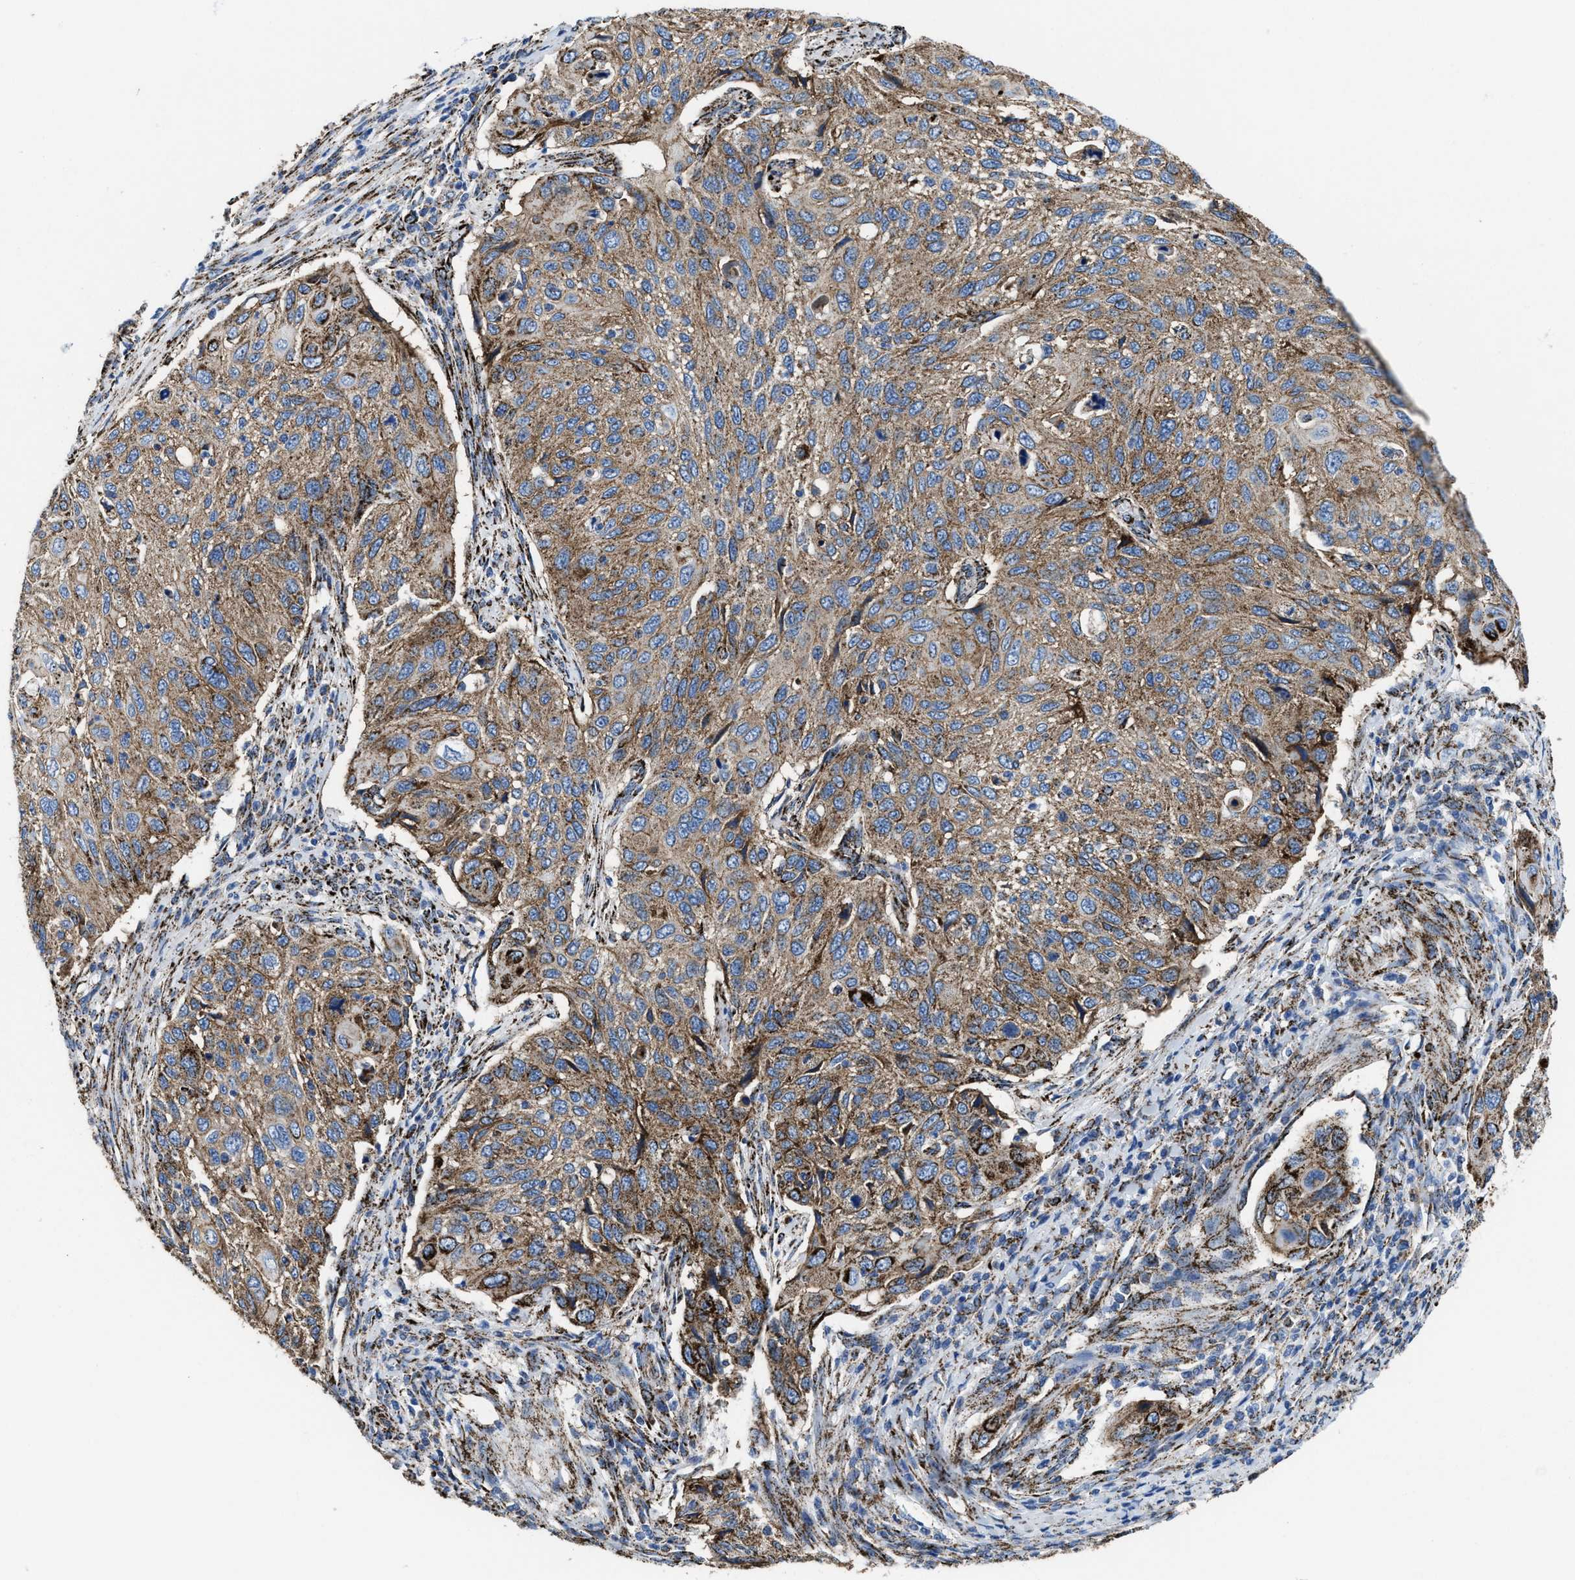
{"staining": {"intensity": "moderate", "quantity": ">75%", "location": "cytoplasmic/membranous"}, "tissue": "cervical cancer", "cell_type": "Tumor cells", "image_type": "cancer", "snomed": [{"axis": "morphology", "description": "Squamous cell carcinoma, NOS"}, {"axis": "topography", "description": "Cervix"}], "caption": "Squamous cell carcinoma (cervical) stained with DAB IHC shows medium levels of moderate cytoplasmic/membranous staining in approximately >75% of tumor cells. The staining was performed using DAB (3,3'-diaminobenzidine), with brown indicating positive protein expression. Nuclei are stained blue with hematoxylin.", "gene": "ALDH1B1", "patient": {"sex": "female", "age": 70}}